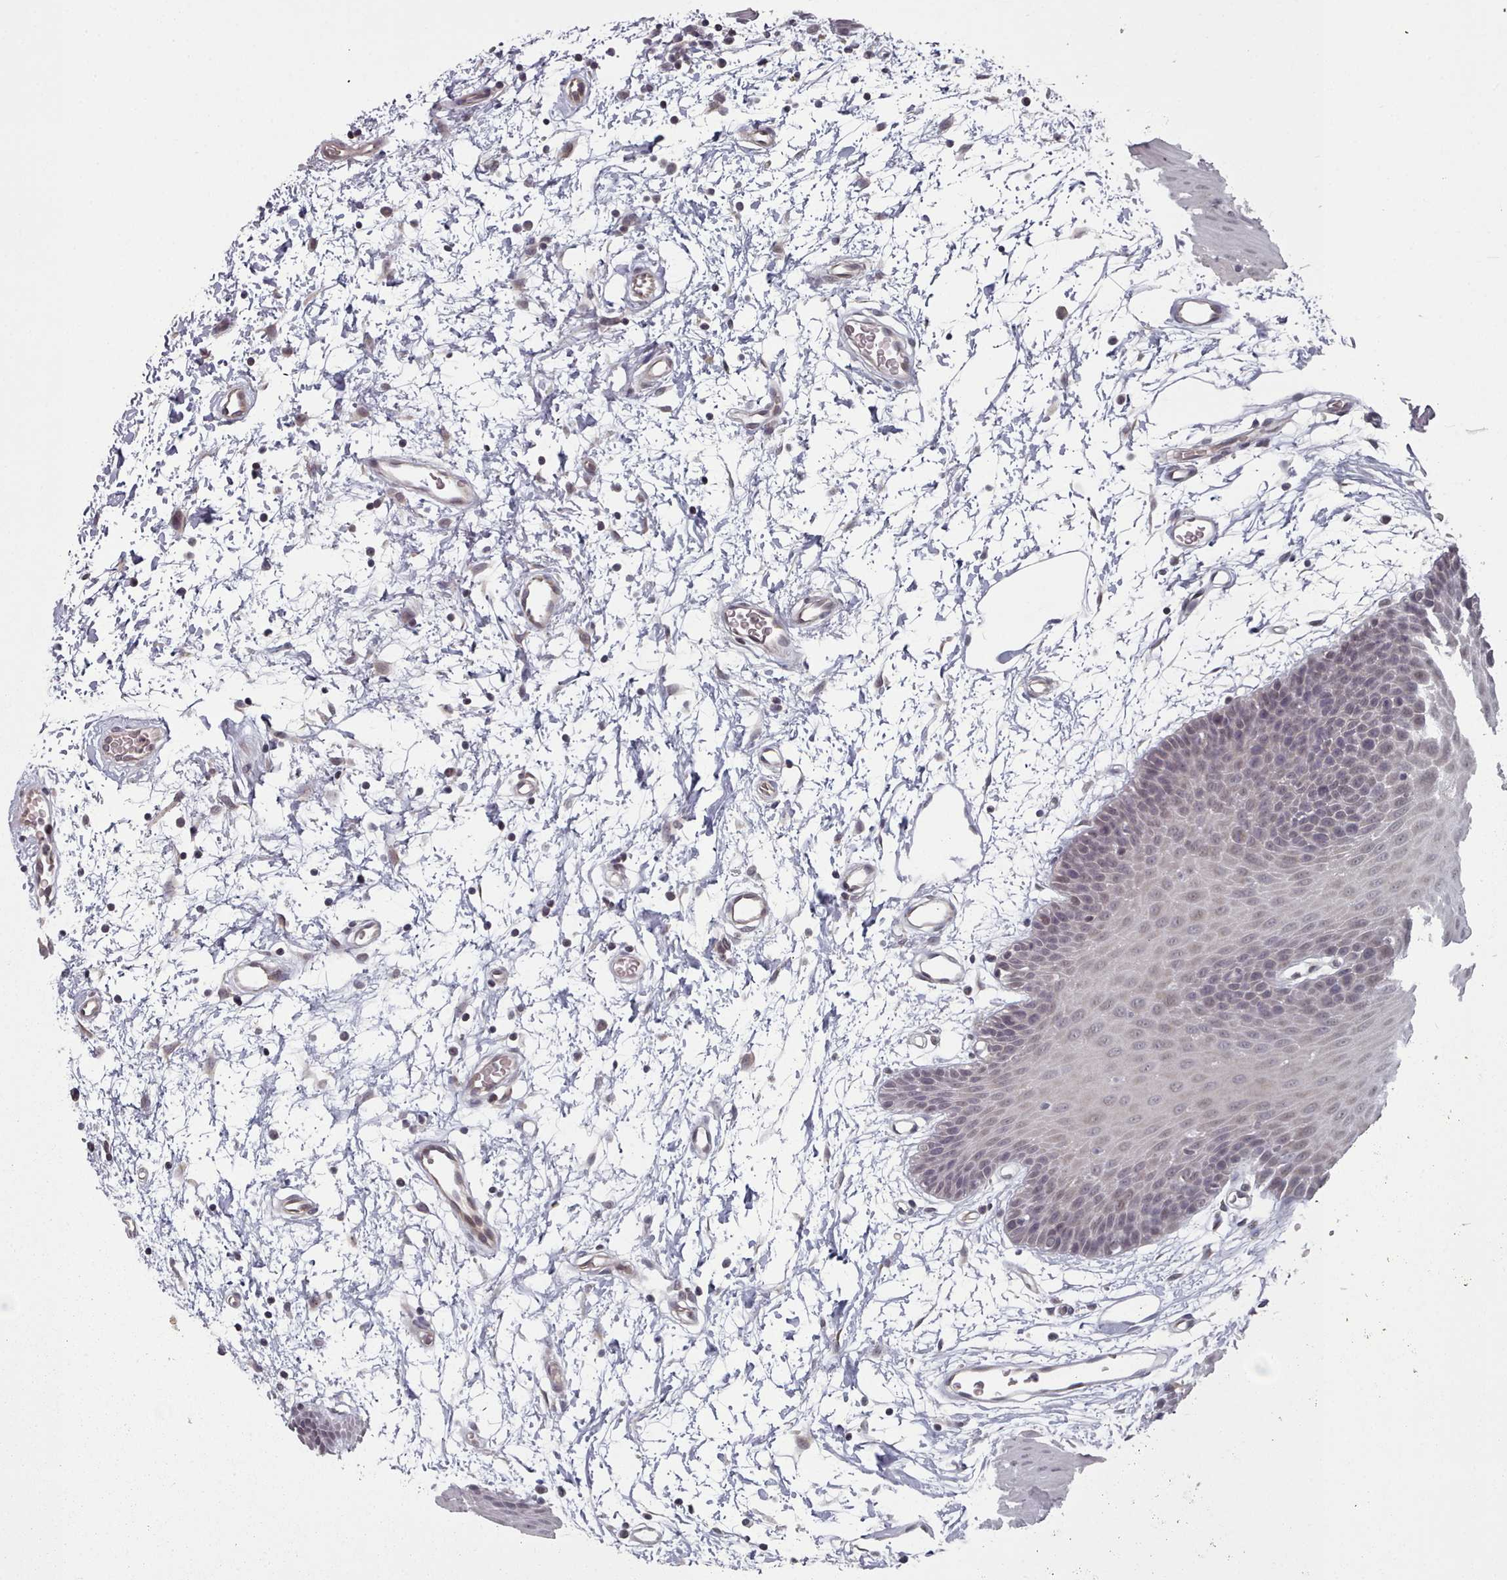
{"staining": {"intensity": "negative", "quantity": "none", "location": "none"}, "tissue": "oral mucosa", "cell_type": "Squamous epithelial cells", "image_type": "normal", "snomed": [{"axis": "morphology", "description": "Normal tissue, NOS"}, {"axis": "topography", "description": "Skeletal muscle"}, {"axis": "topography", "description": "Oral tissue"}, {"axis": "topography", "description": "Salivary gland"}, {"axis": "topography", "description": "Peripheral nerve tissue"}], "caption": "DAB (3,3'-diaminobenzidine) immunohistochemical staining of benign human oral mucosa shows no significant positivity in squamous epithelial cells.", "gene": "HYAL3", "patient": {"sex": "male", "age": 54}}